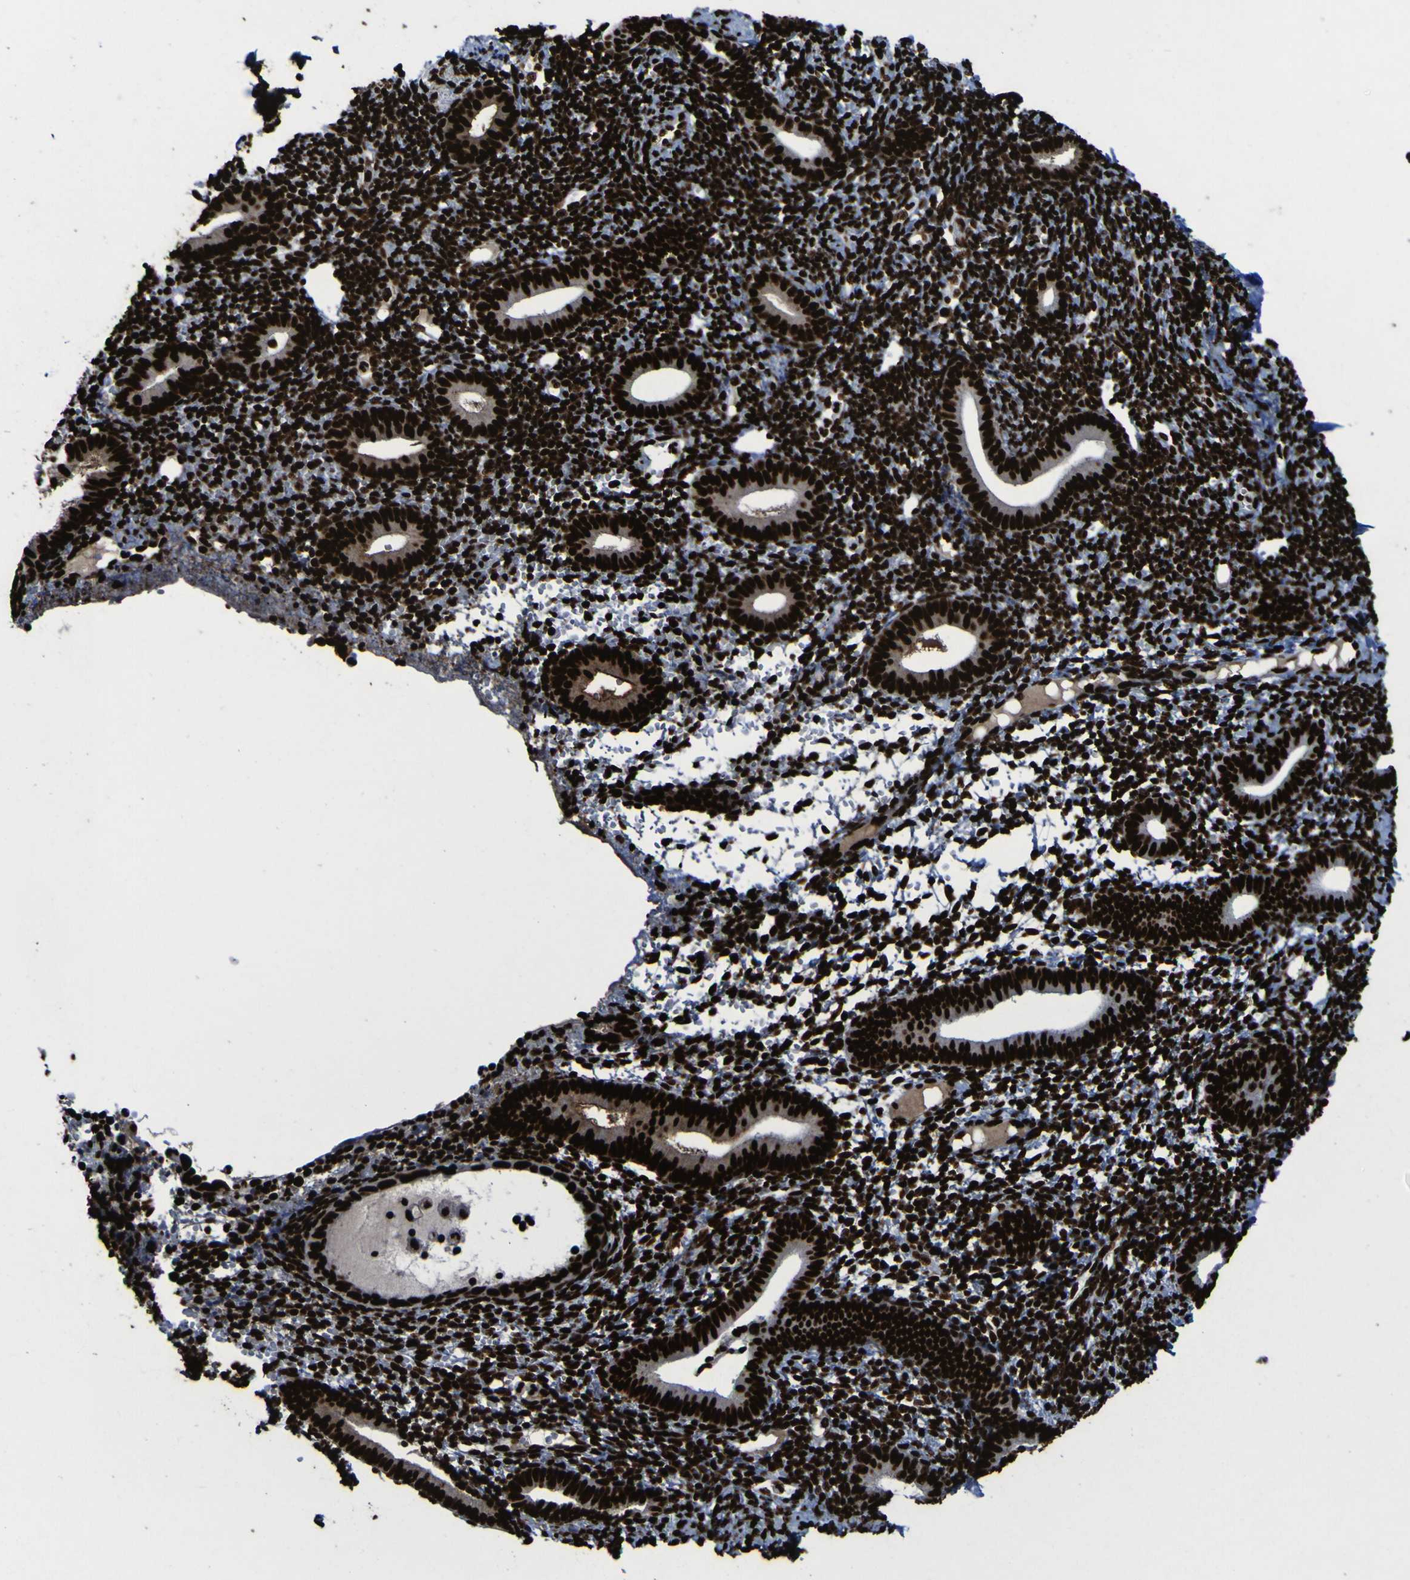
{"staining": {"intensity": "strong", "quantity": ">75%", "location": "nuclear"}, "tissue": "endometrium", "cell_type": "Cells in endometrial stroma", "image_type": "normal", "snomed": [{"axis": "morphology", "description": "Normal tissue, NOS"}, {"axis": "topography", "description": "Endometrium"}], "caption": "The histopathology image reveals immunohistochemical staining of benign endometrium. There is strong nuclear staining is appreciated in about >75% of cells in endometrial stroma.", "gene": "NPM1", "patient": {"sex": "female", "age": 50}}